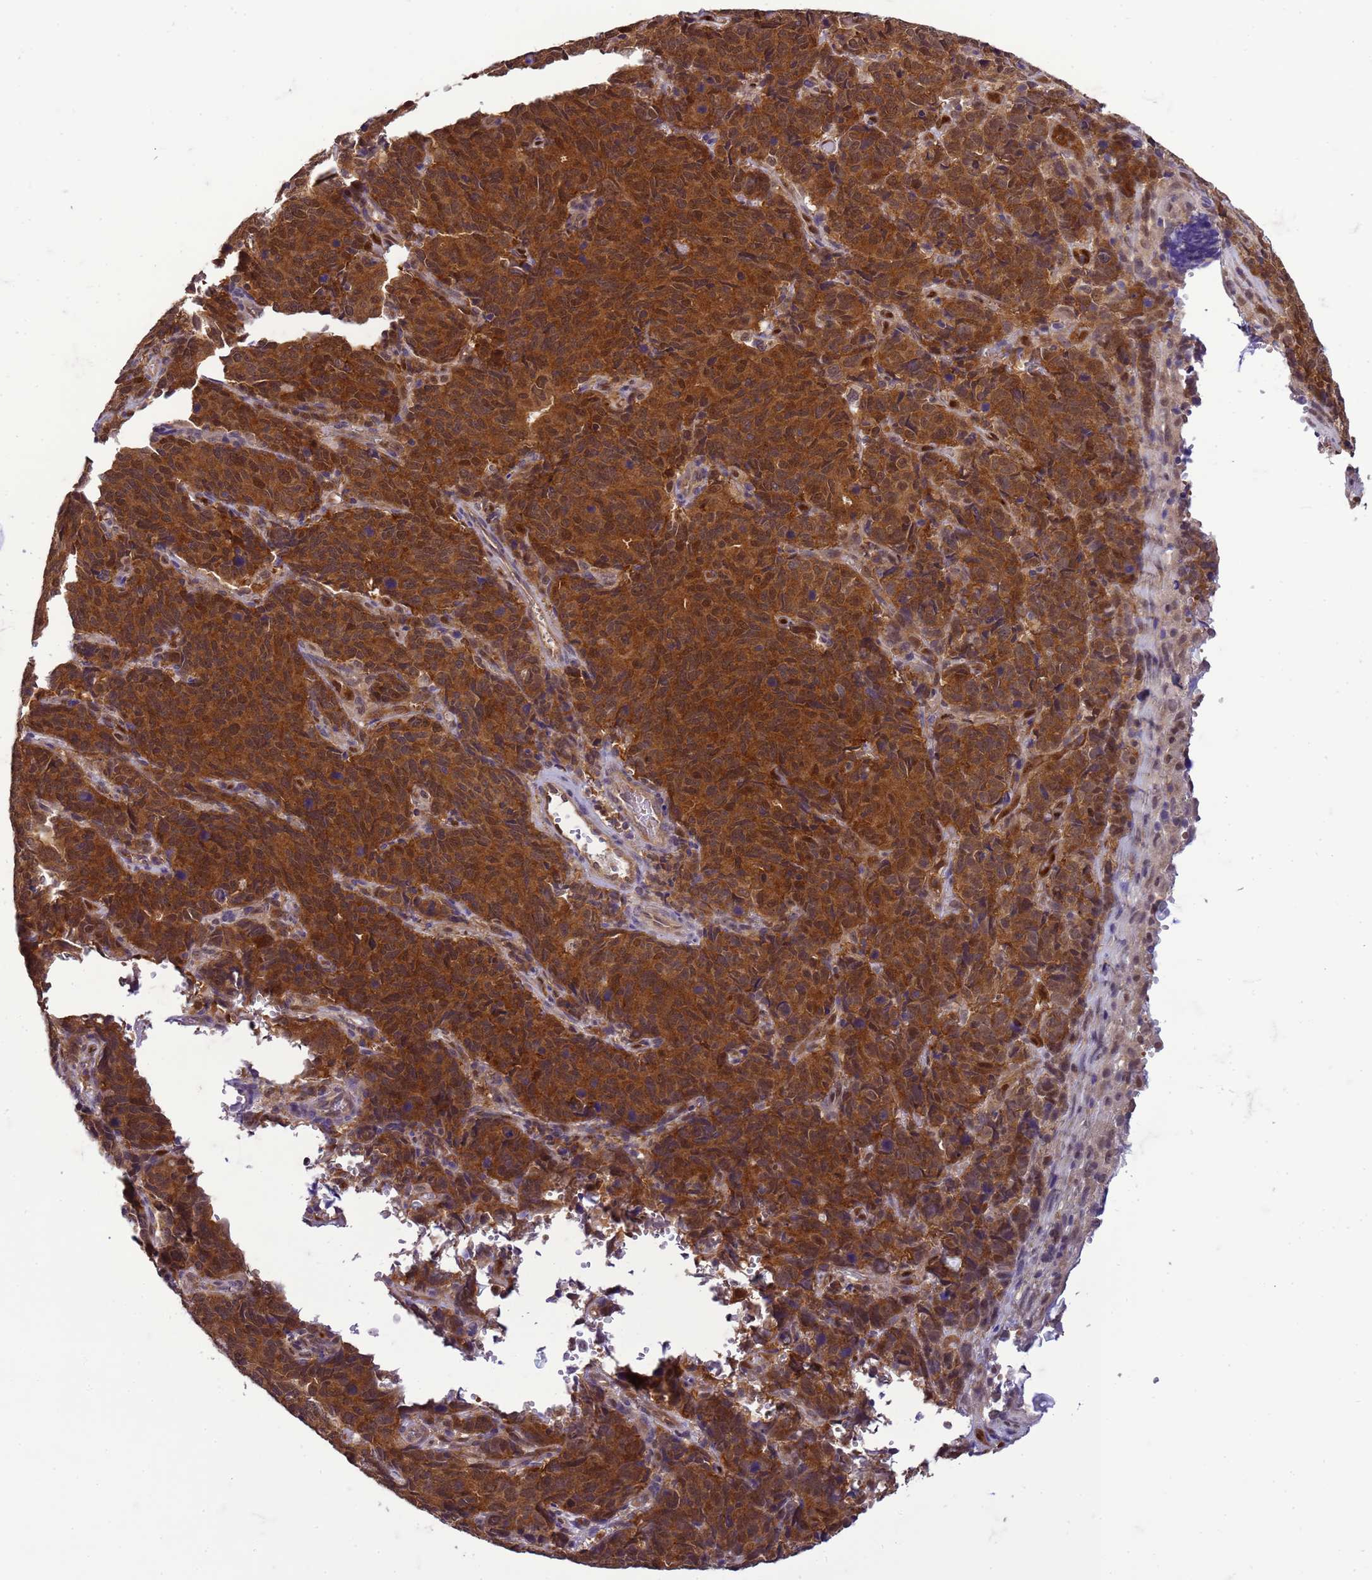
{"staining": {"intensity": "strong", "quantity": ">75%", "location": "cytoplasmic/membranous"}, "tissue": "cervical cancer", "cell_type": "Tumor cells", "image_type": "cancer", "snomed": [{"axis": "morphology", "description": "Squamous cell carcinoma, NOS"}, {"axis": "topography", "description": "Cervix"}], "caption": "Protein analysis of squamous cell carcinoma (cervical) tissue displays strong cytoplasmic/membranous staining in about >75% of tumor cells.", "gene": "DDI2", "patient": {"sex": "female", "age": 60}}